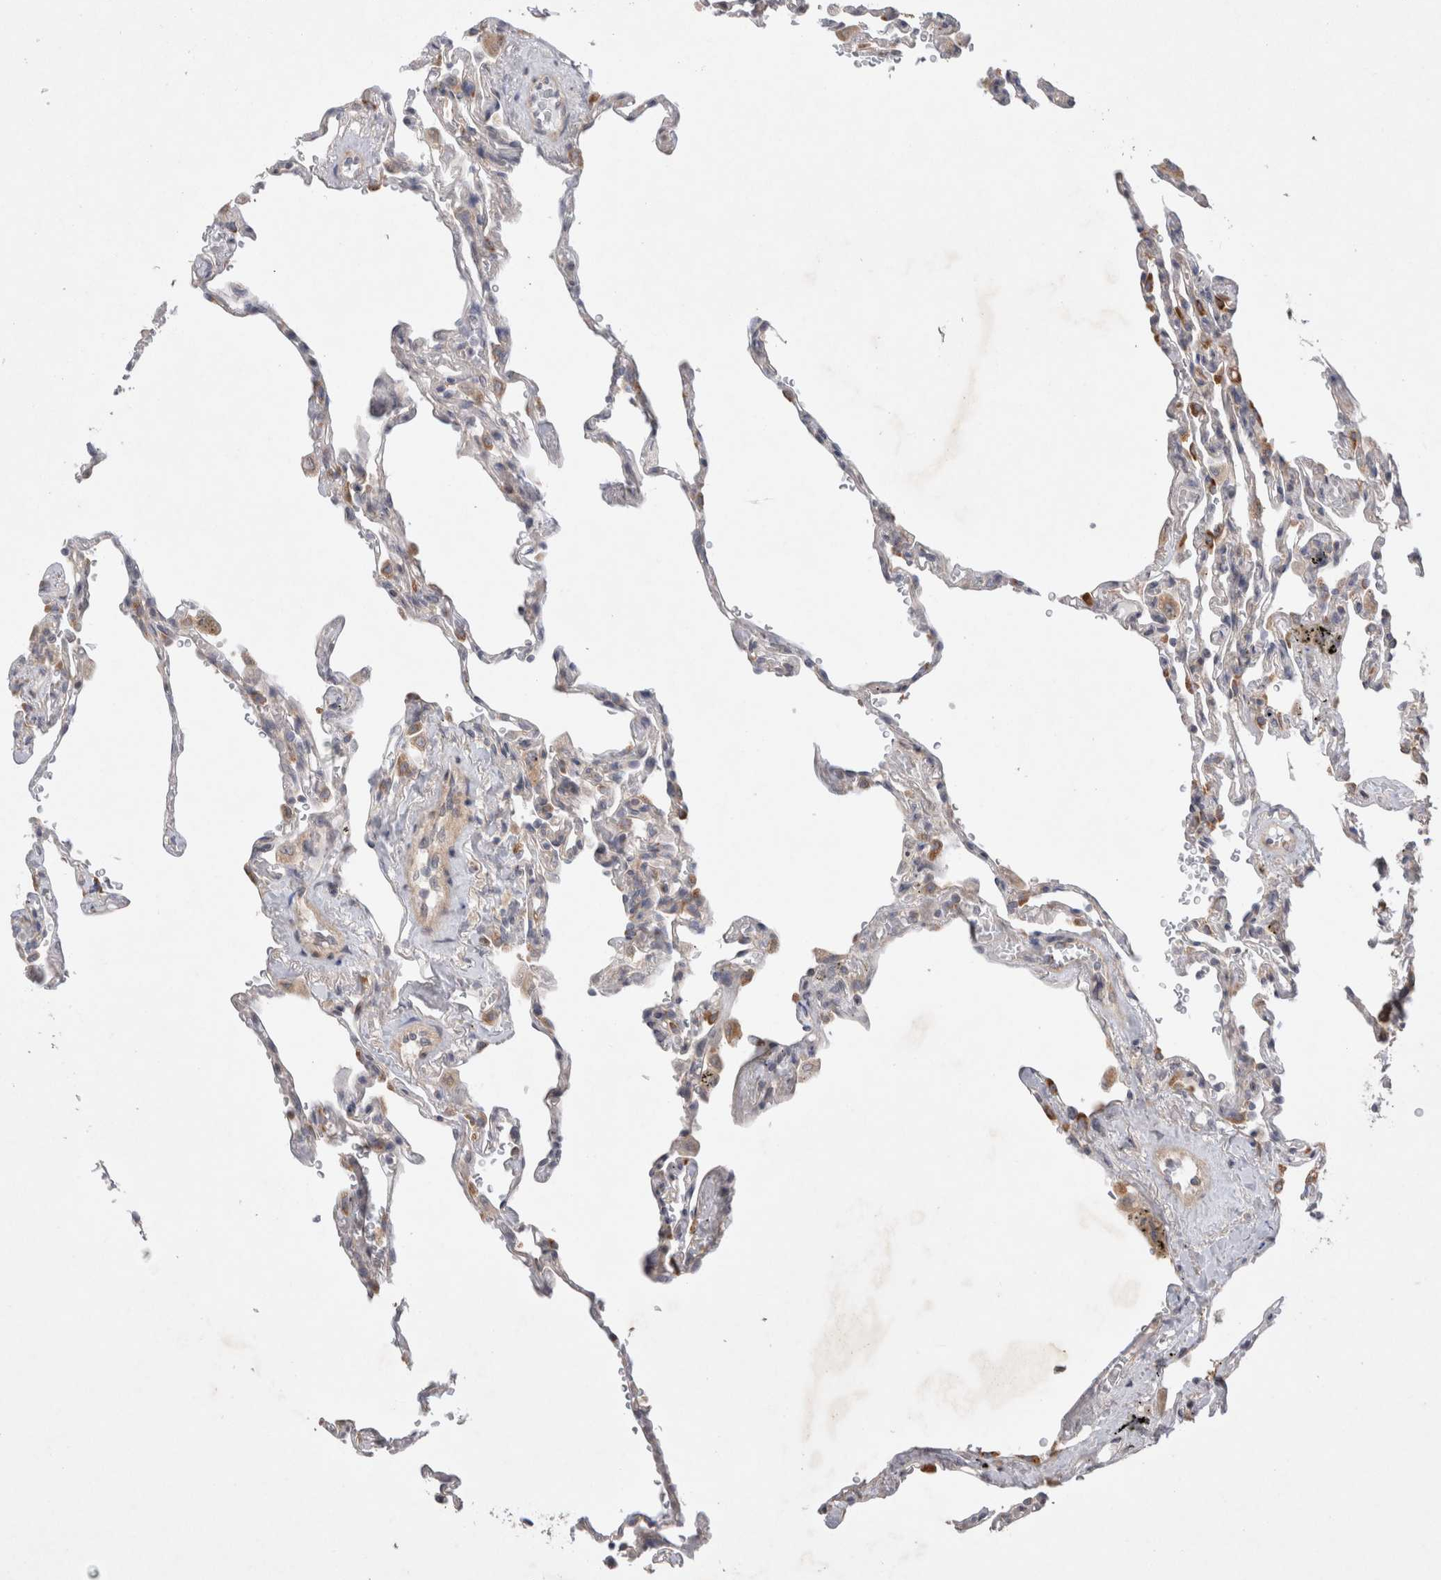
{"staining": {"intensity": "weak", "quantity": "<25%", "location": "cytoplasmic/membranous"}, "tissue": "lung", "cell_type": "Alveolar cells", "image_type": "normal", "snomed": [{"axis": "morphology", "description": "Normal tissue, NOS"}, {"axis": "topography", "description": "Lung"}], "caption": "Immunohistochemistry of benign lung displays no positivity in alveolar cells.", "gene": "NPC1", "patient": {"sex": "male", "age": 59}}